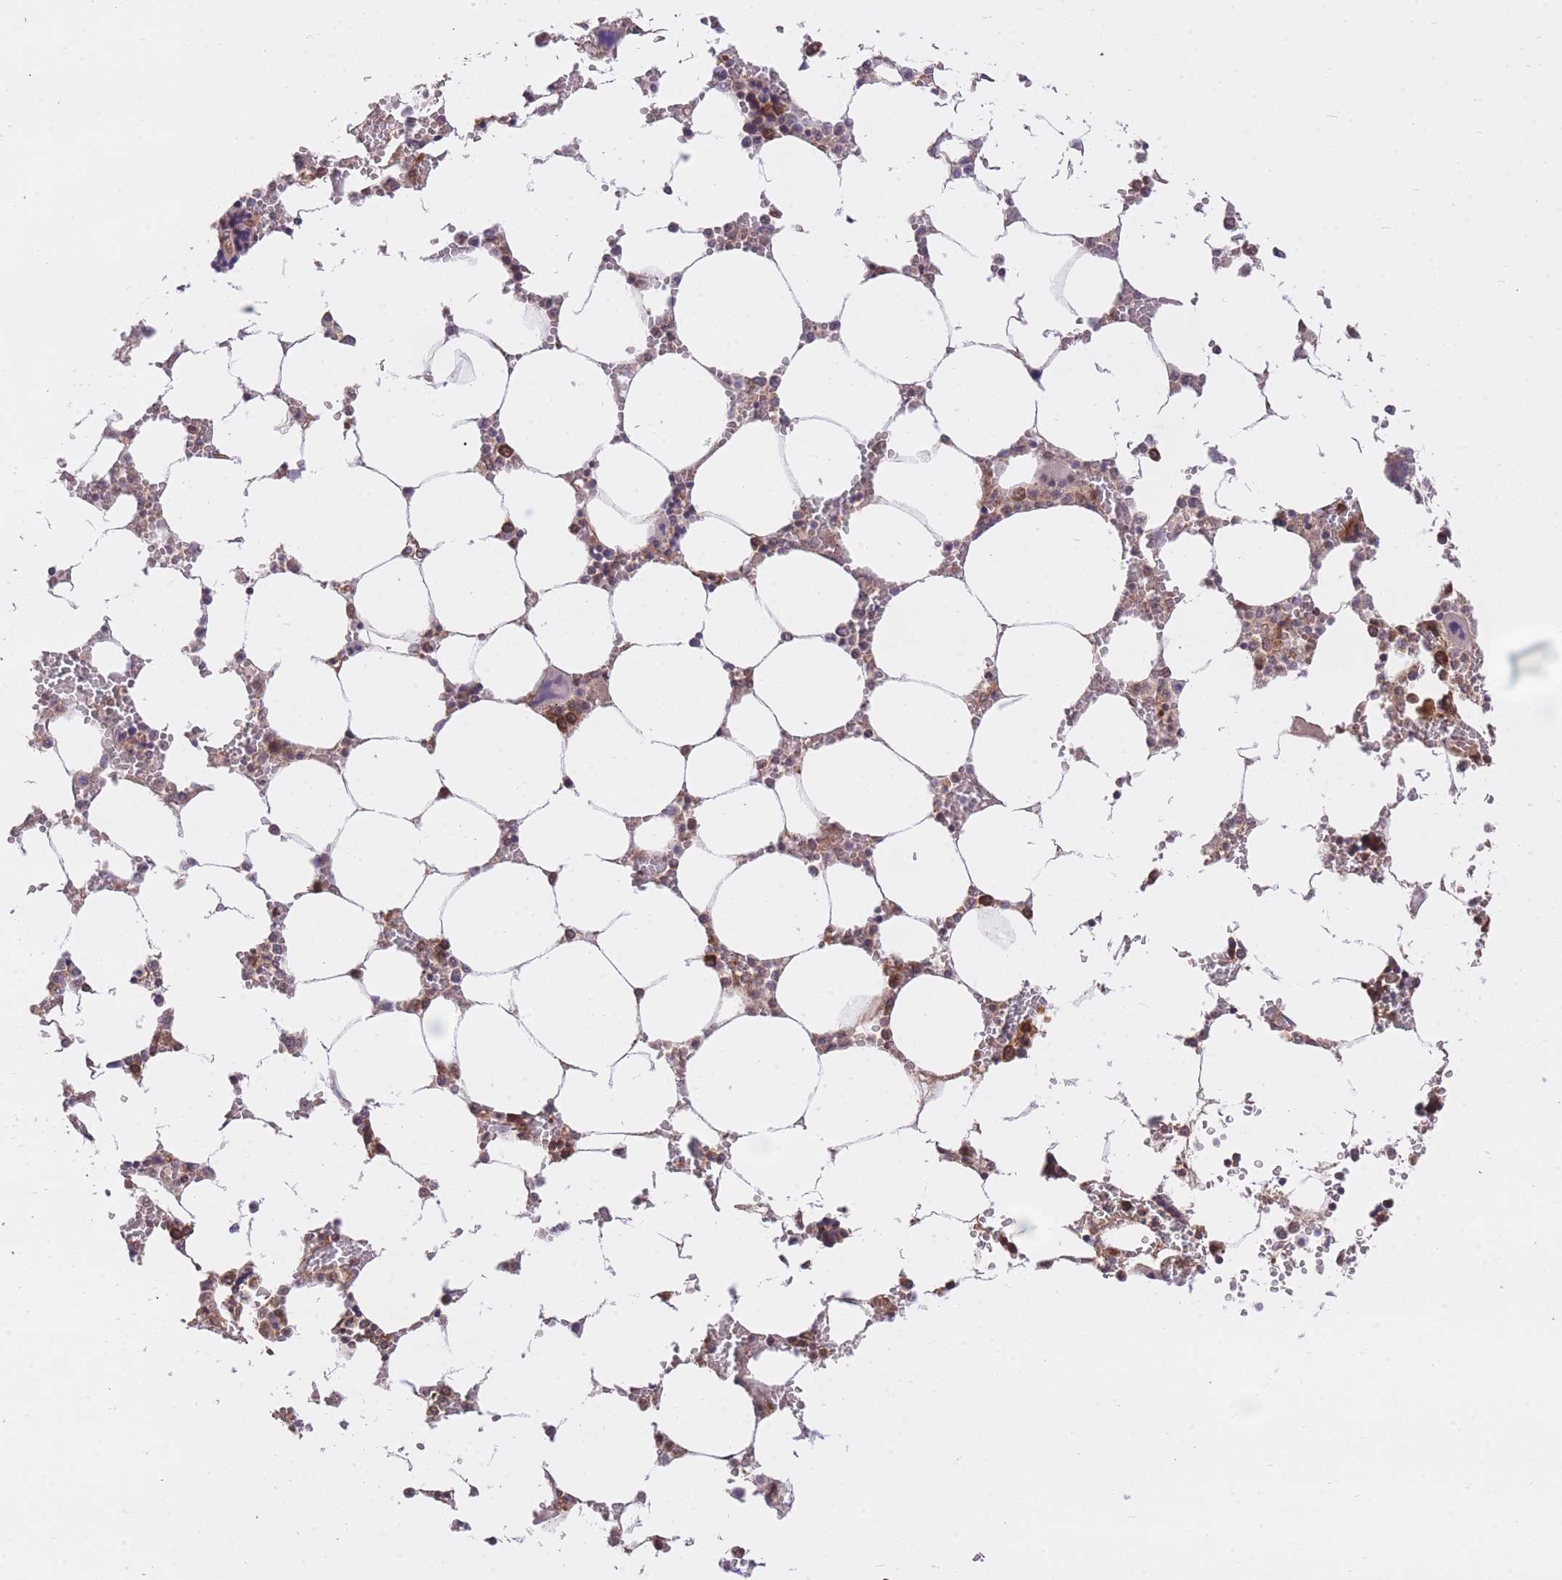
{"staining": {"intensity": "moderate", "quantity": "<25%", "location": "cytoplasmic/membranous"}, "tissue": "bone marrow", "cell_type": "Hematopoietic cells", "image_type": "normal", "snomed": [{"axis": "morphology", "description": "Normal tissue, NOS"}, {"axis": "topography", "description": "Bone marrow"}], "caption": "Protein analysis of benign bone marrow demonstrates moderate cytoplasmic/membranous staining in about <25% of hematopoietic cells.", "gene": "EXOSC8", "patient": {"sex": "male", "age": 64}}